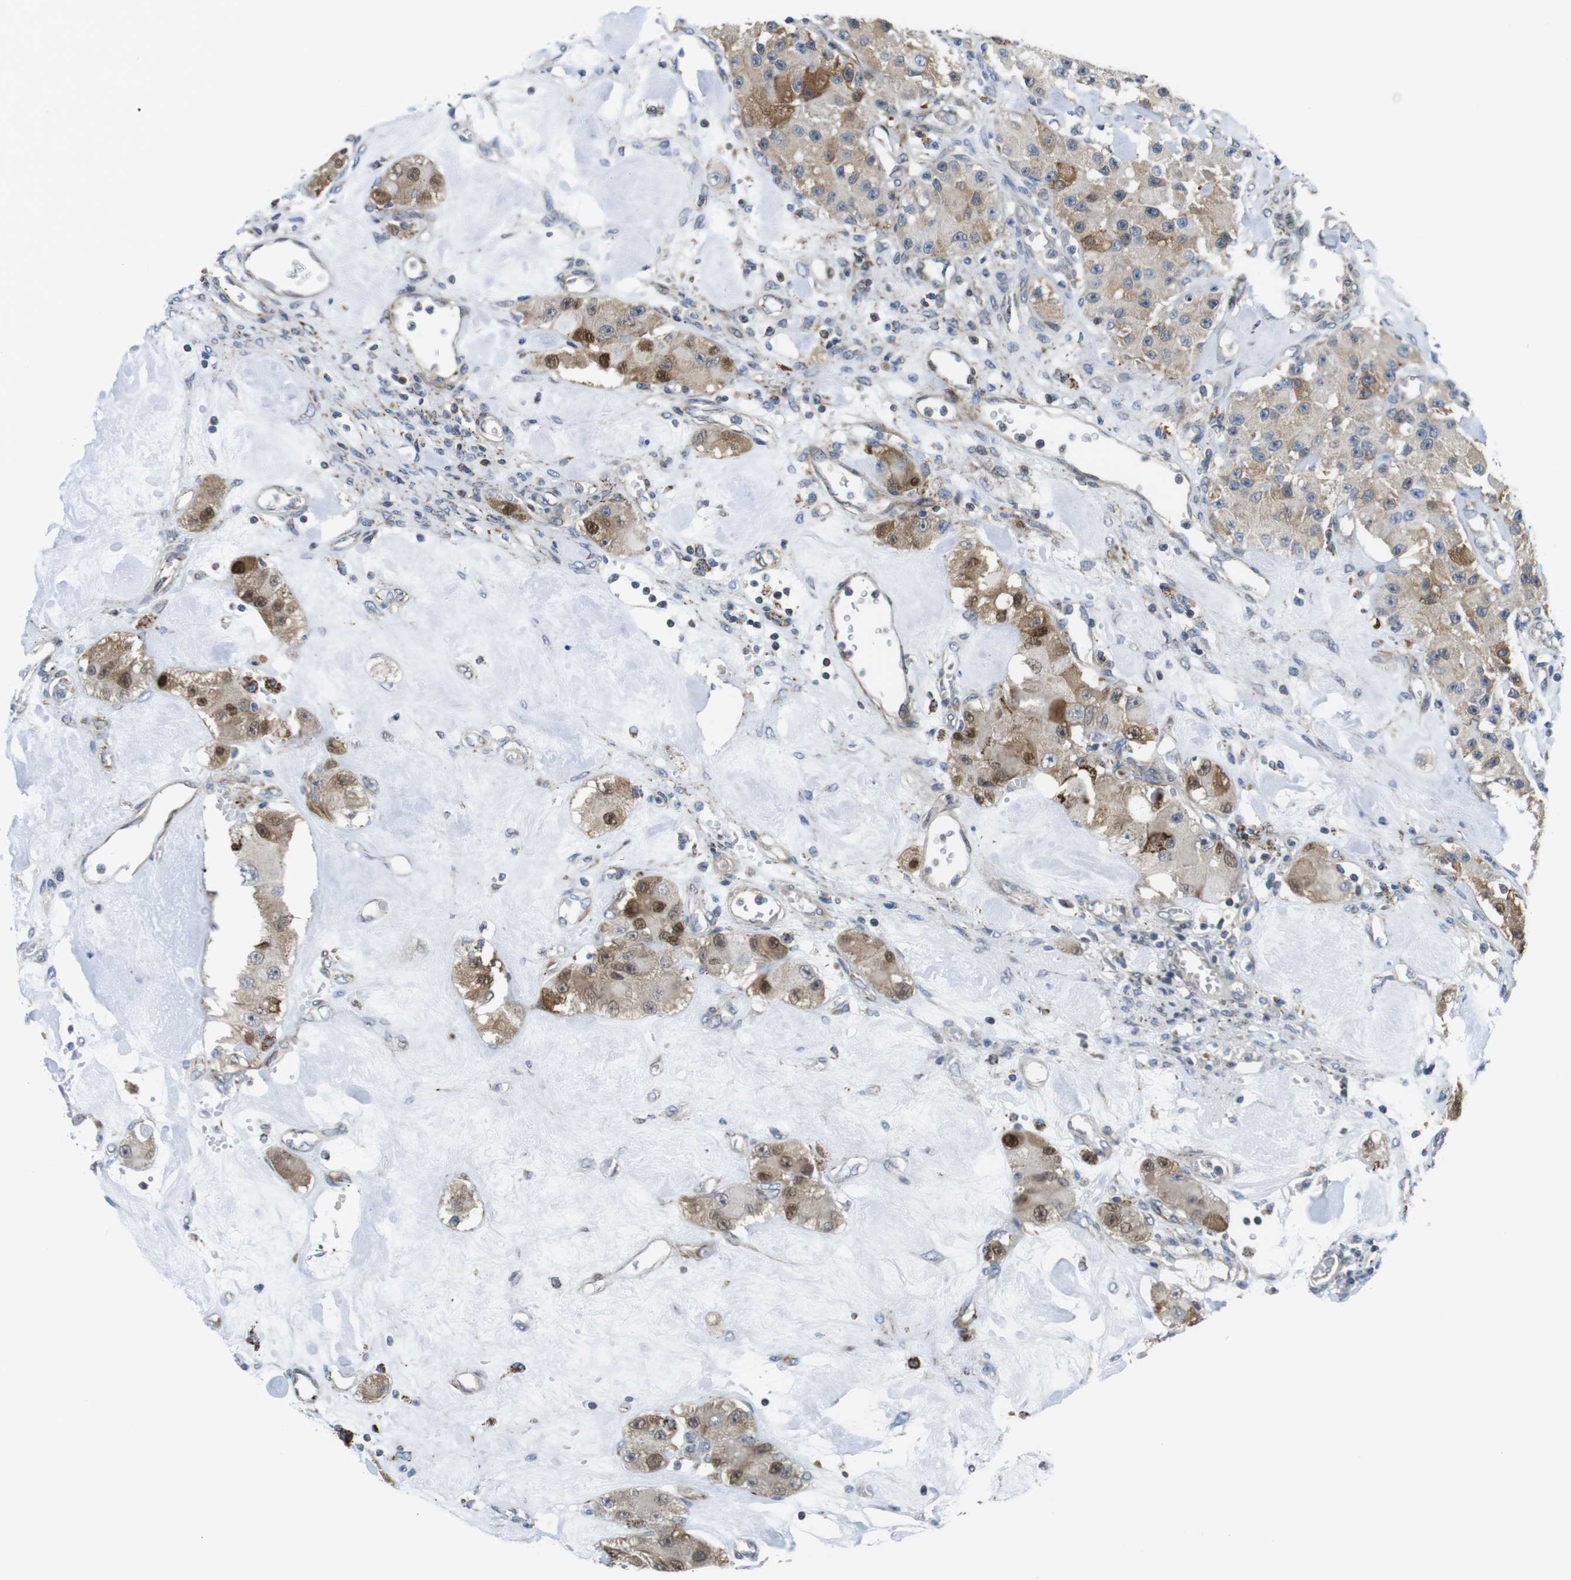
{"staining": {"intensity": "moderate", "quantity": "25%-75%", "location": "cytoplasmic/membranous,nuclear"}, "tissue": "carcinoid", "cell_type": "Tumor cells", "image_type": "cancer", "snomed": [{"axis": "morphology", "description": "Carcinoid, malignant, NOS"}, {"axis": "topography", "description": "Pancreas"}], "caption": "Tumor cells display medium levels of moderate cytoplasmic/membranous and nuclear positivity in about 25%-75% of cells in carcinoid.", "gene": "KCNE3", "patient": {"sex": "male", "age": 41}}